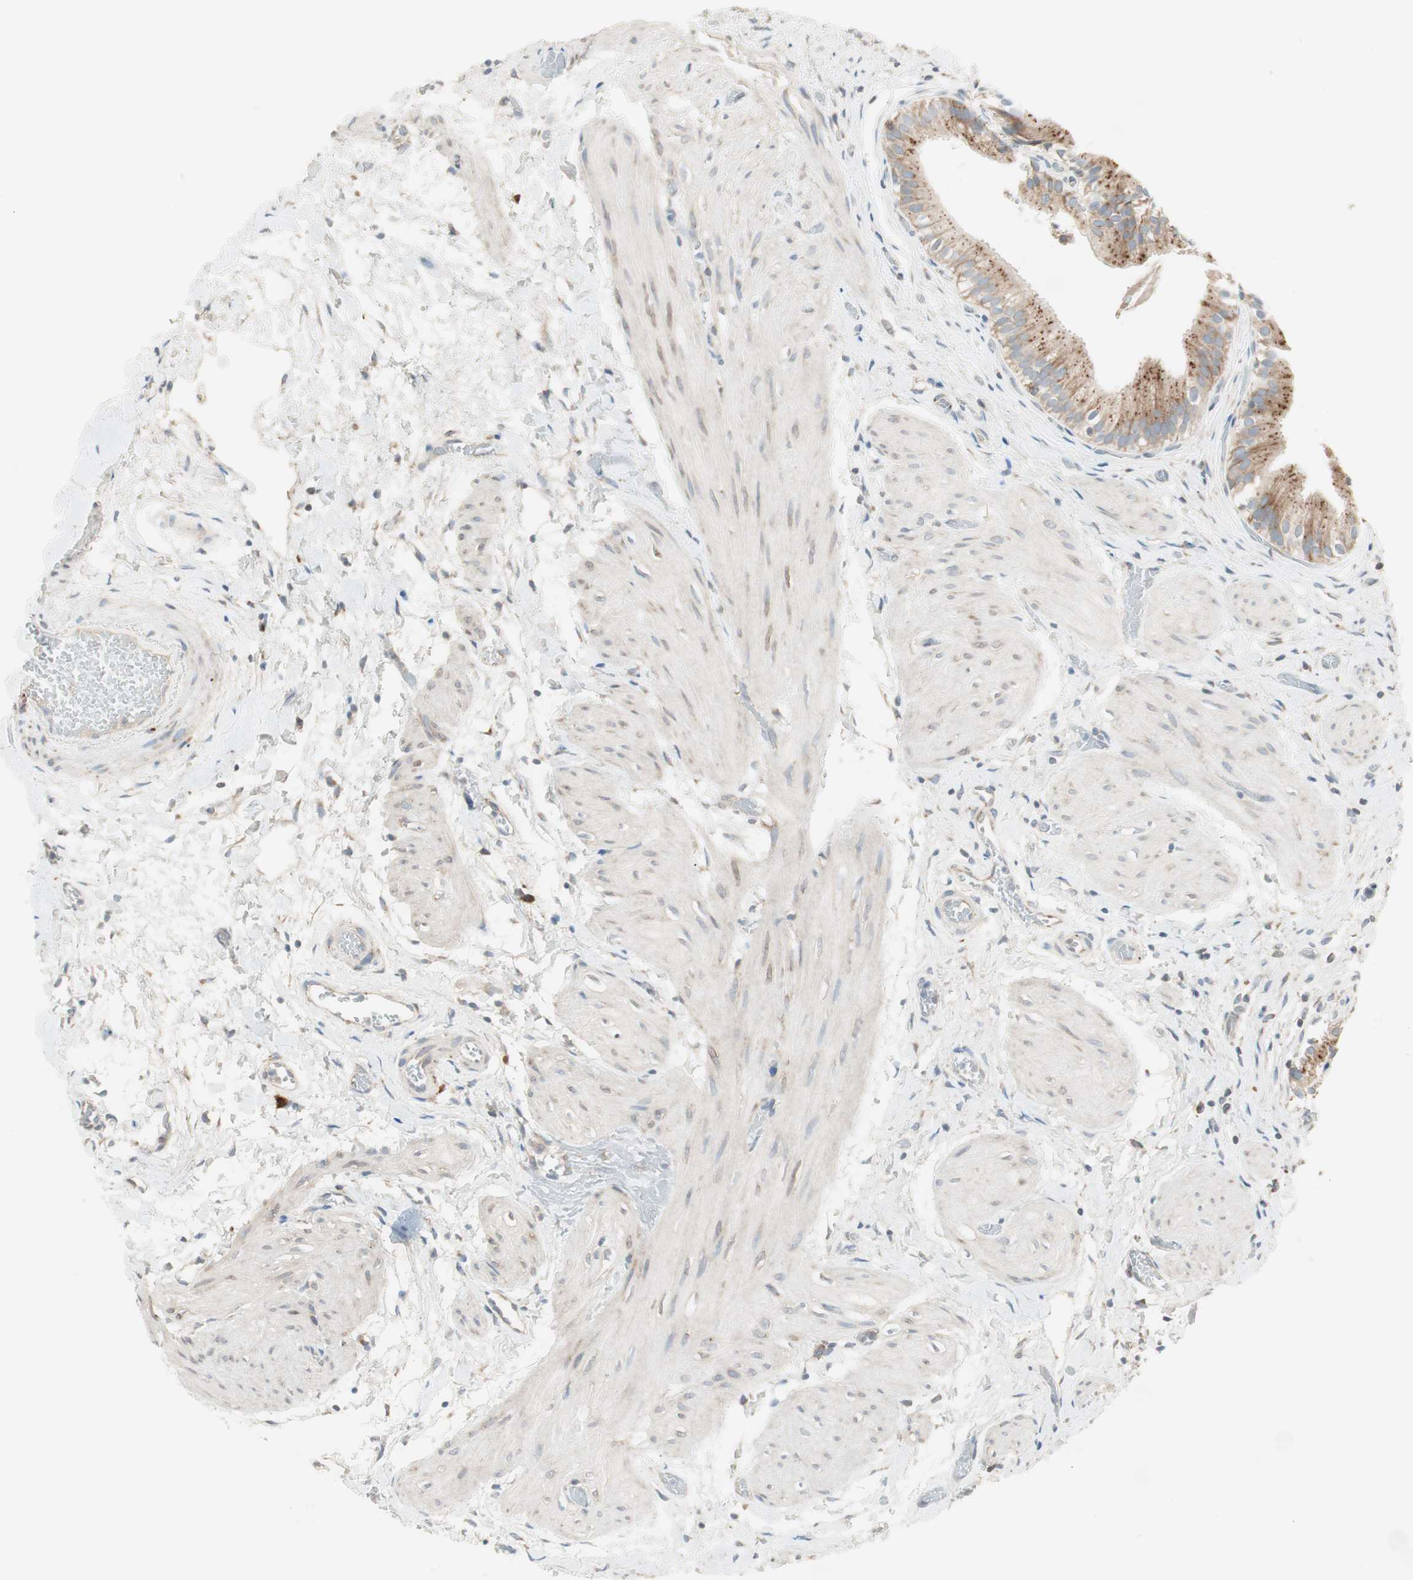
{"staining": {"intensity": "strong", "quantity": ">75%", "location": "cytoplasmic/membranous"}, "tissue": "gallbladder", "cell_type": "Glandular cells", "image_type": "normal", "snomed": [{"axis": "morphology", "description": "Normal tissue, NOS"}, {"axis": "topography", "description": "Gallbladder"}], "caption": "Gallbladder stained with immunohistochemistry shows strong cytoplasmic/membranous expression in about >75% of glandular cells.", "gene": "RPL23", "patient": {"sex": "male", "age": 65}}